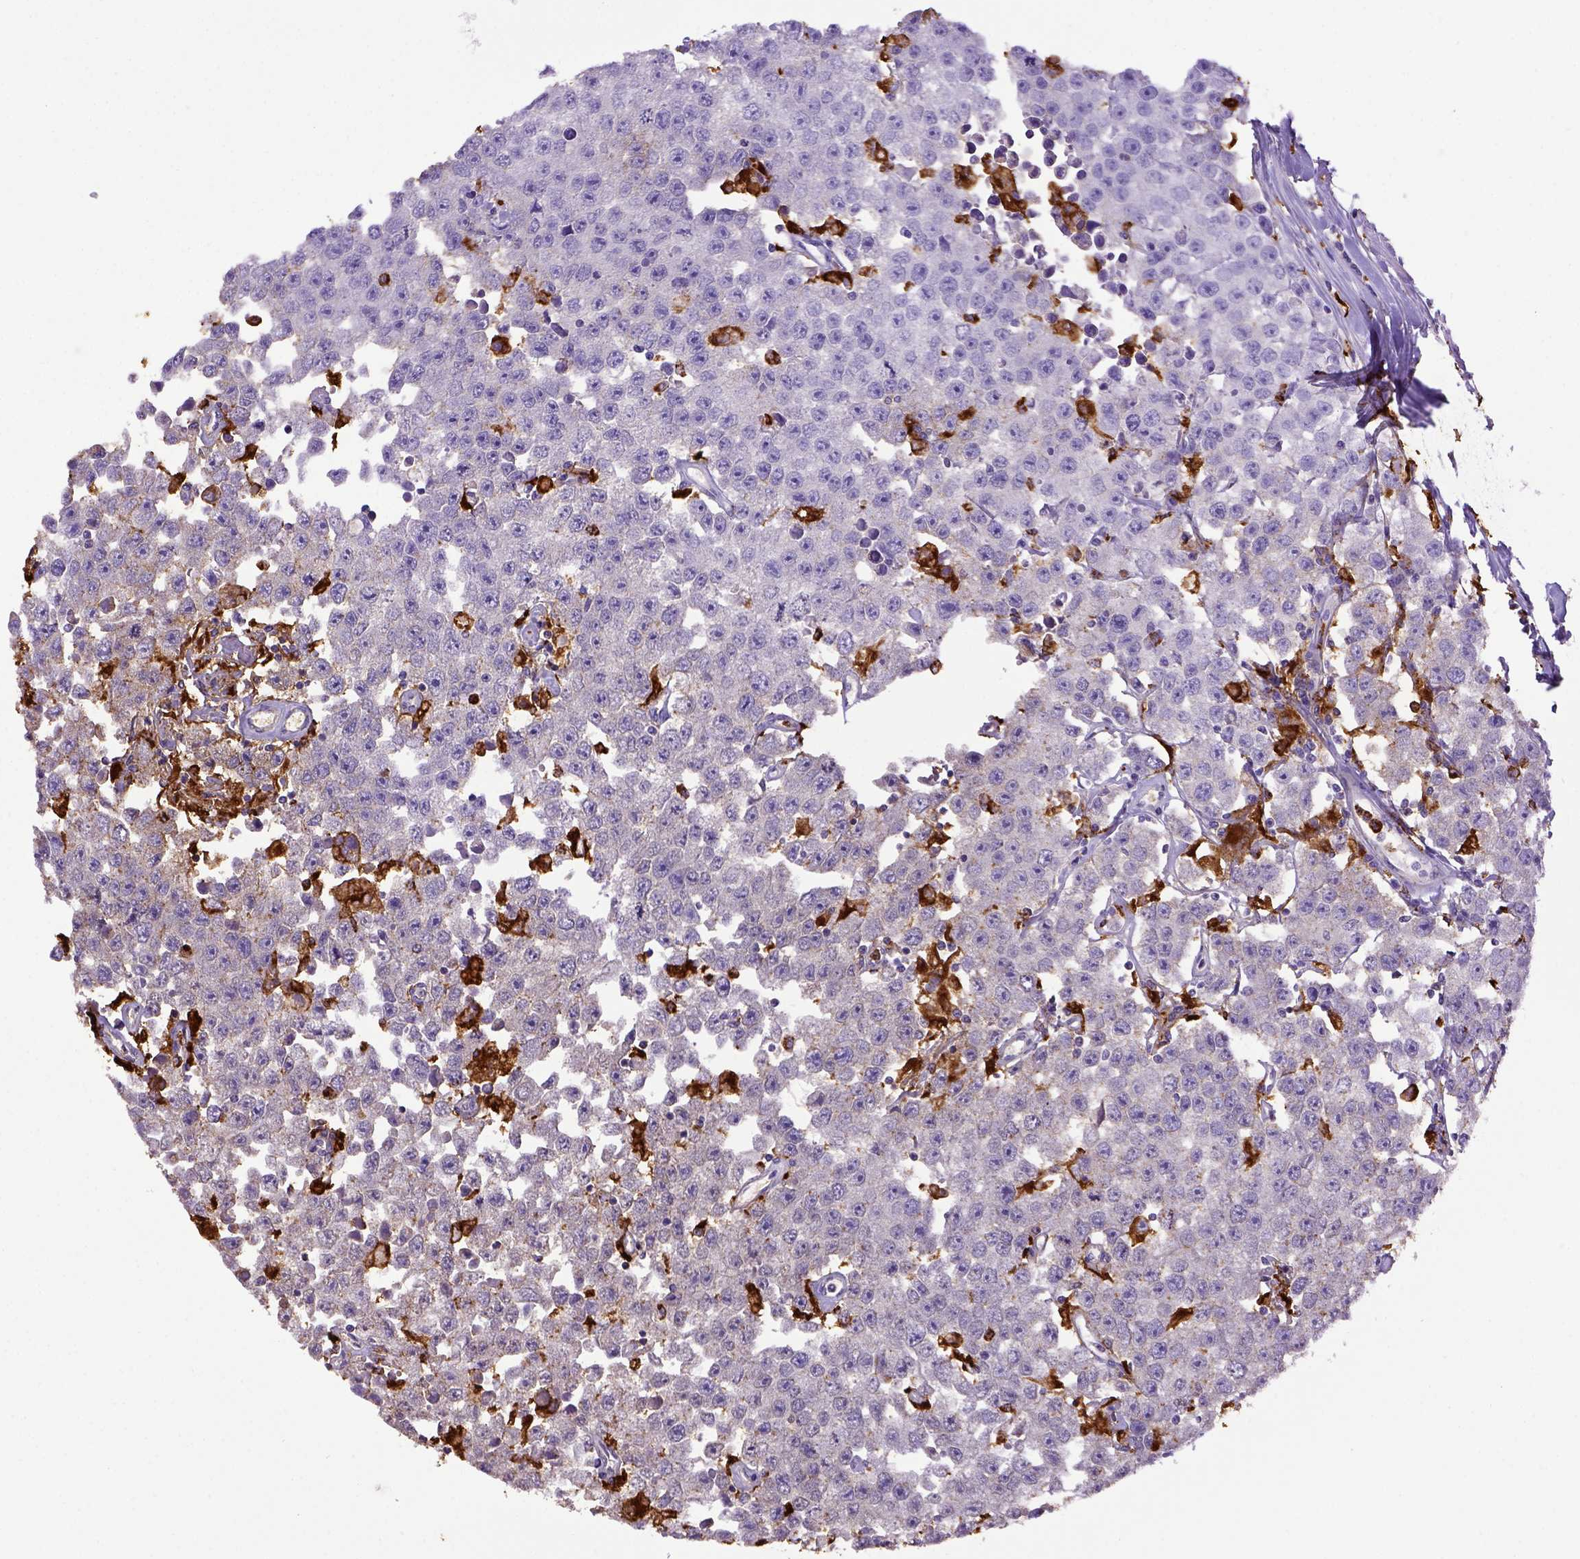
{"staining": {"intensity": "negative", "quantity": "none", "location": "none"}, "tissue": "testis cancer", "cell_type": "Tumor cells", "image_type": "cancer", "snomed": [{"axis": "morphology", "description": "Seminoma, NOS"}, {"axis": "topography", "description": "Testis"}], "caption": "IHC histopathology image of testis cancer stained for a protein (brown), which exhibits no staining in tumor cells.", "gene": "CD68", "patient": {"sex": "male", "age": 52}}